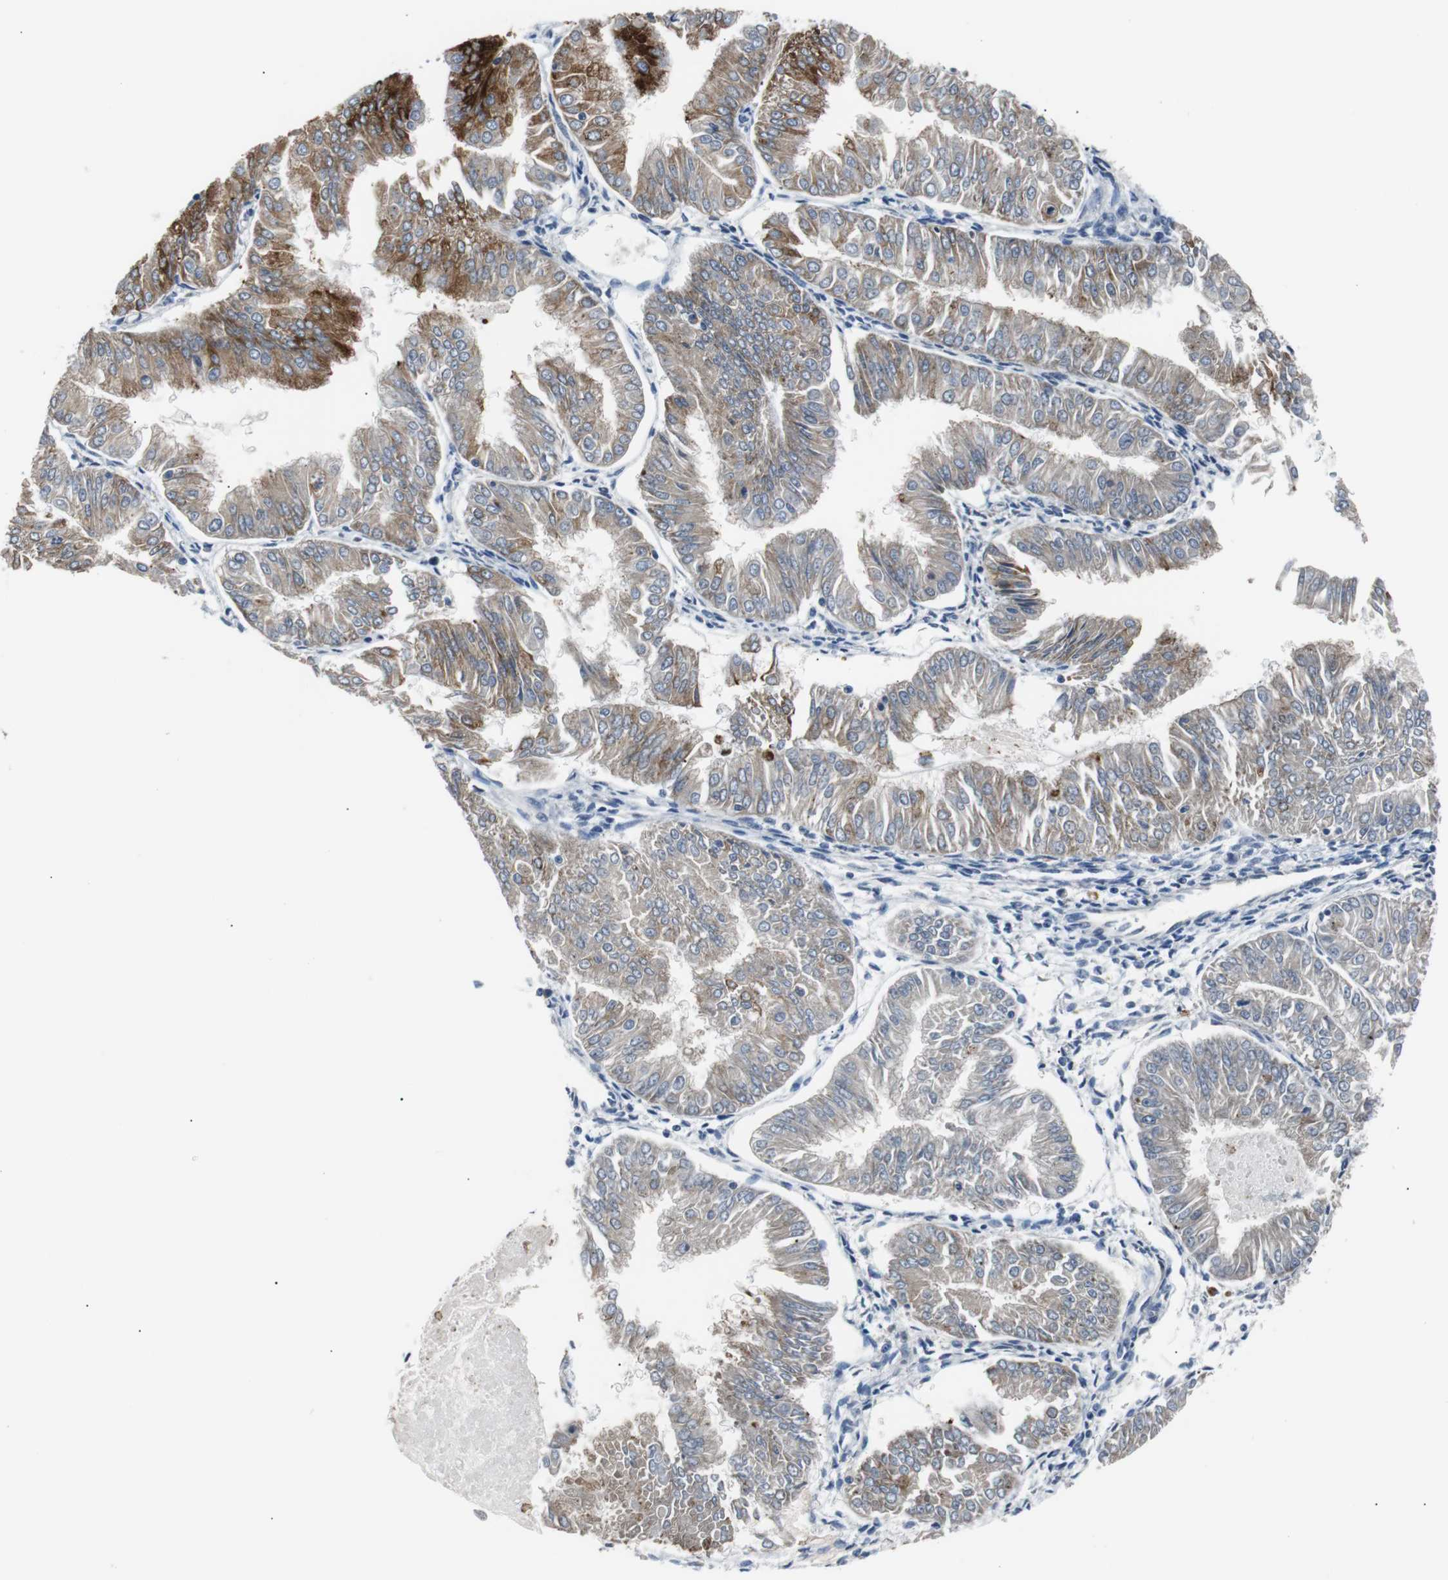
{"staining": {"intensity": "moderate", "quantity": "25%-75%", "location": "cytoplasmic/membranous"}, "tissue": "endometrial cancer", "cell_type": "Tumor cells", "image_type": "cancer", "snomed": [{"axis": "morphology", "description": "Adenocarcinoma, NOS"}, {"axis": "topography", "description": "Endometrium"}], "caption": "Protein expression analysis of adenocarcinoma (endometrial) demonstrates moderate cytoplasmic/membranous positivity in about 25%-75% of tumor cells. (DAB (3,3'-diaminobenzidine) IHC with brightfield microscopy, high magnification).", "gene": "USP28", "patient": {"sex": "female", "age": 53}}